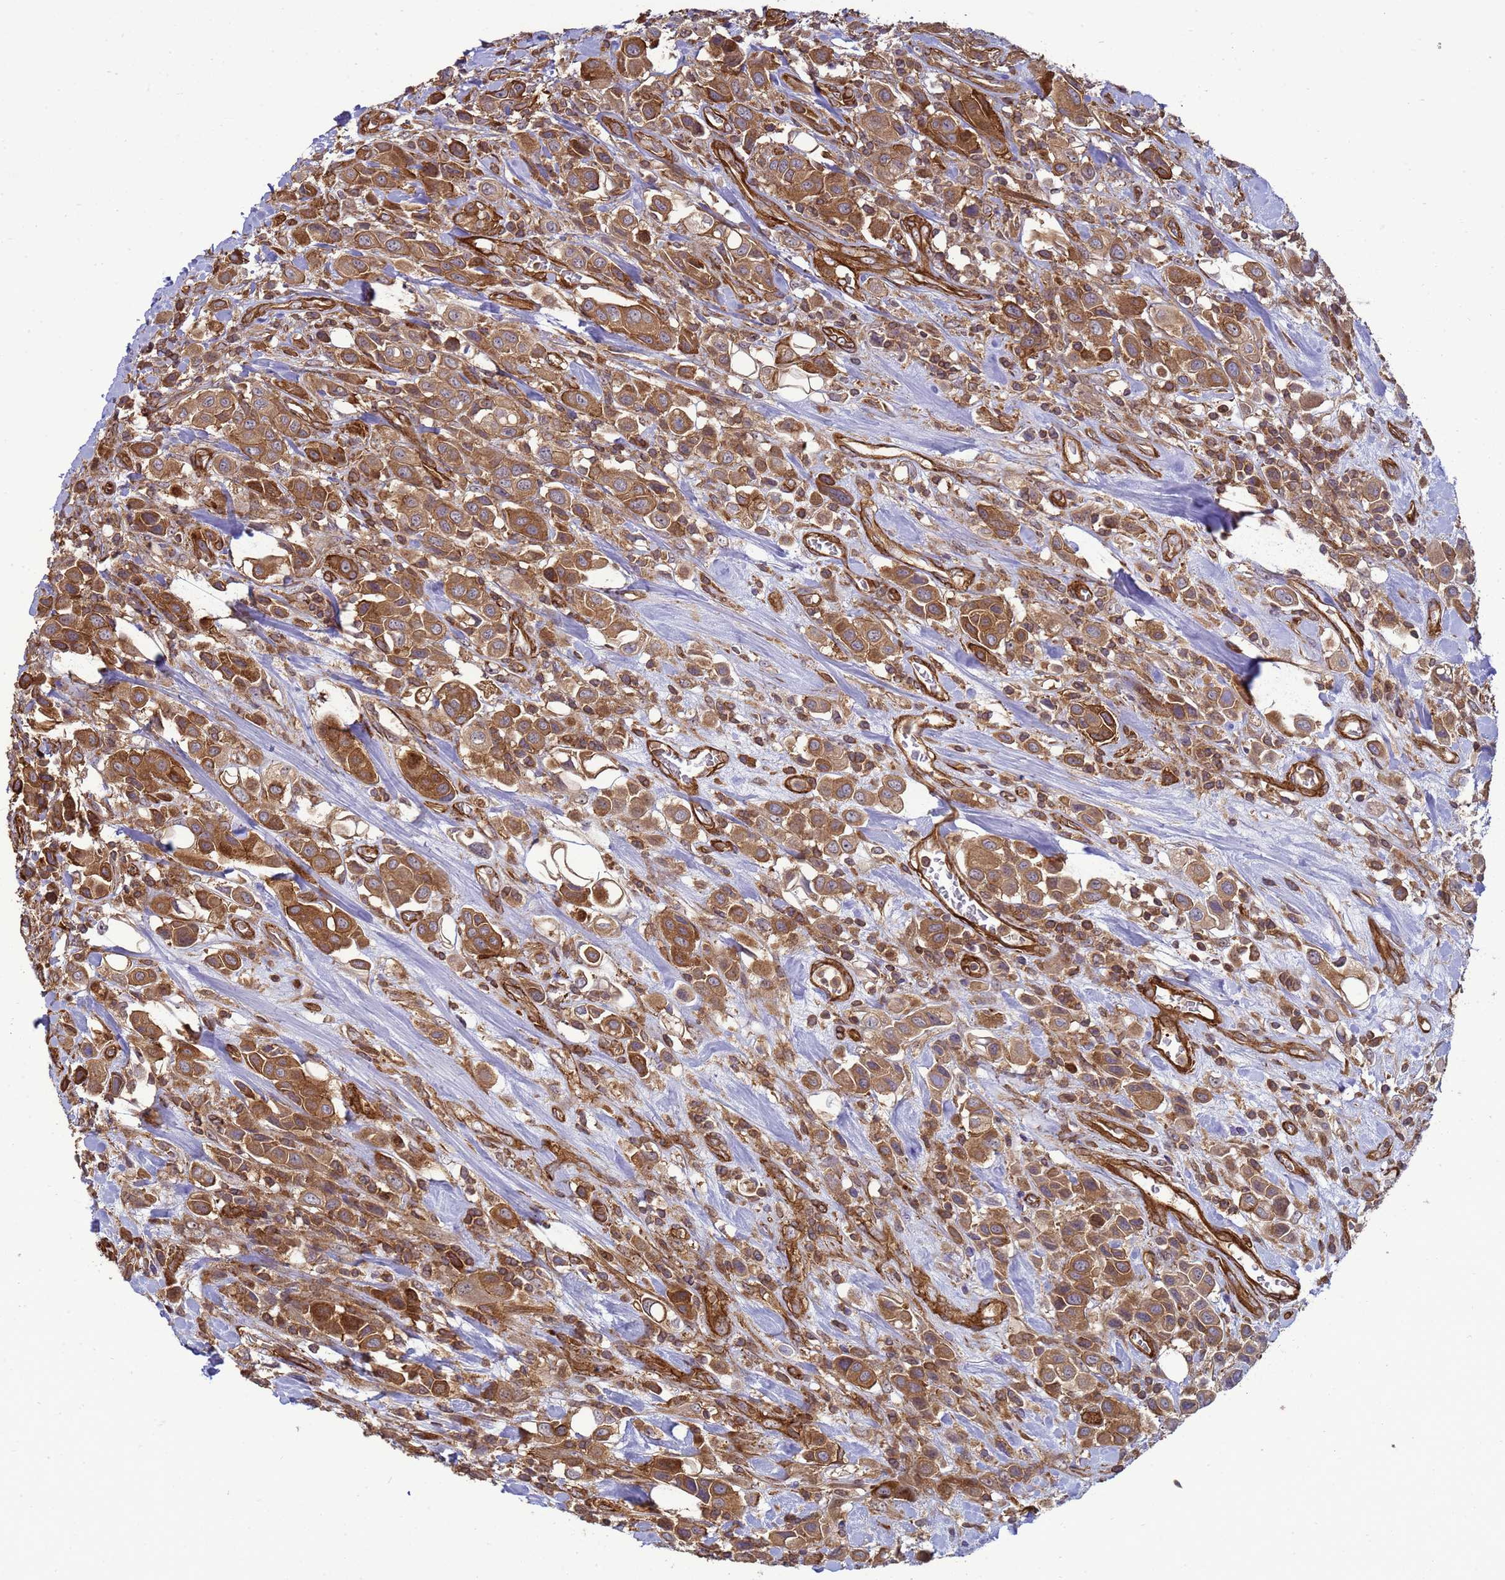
{"staining": {"intensity": "moderate", "quantity": ">75%", "location": "cytoplasmic/membranous"}, "tissue": "urothelial cancer", "cell_type": "Tumor cells", "image_type": "cancer", "snomed": [{"axis": "morphology", "description": "Urothelial carcinoma, High grade"}, {"axis": "topography", "description": "Urinary bladder"}], "caption": "Immunohistochemical staining of urothelial carcinoma (high-grade) demonstrates medium levels of moderate cytoplasmic/membranous protein staining in about >75% of tumor cells.", "gene": "CNOT1", "patient": {"sex": "male", "age": 50}}